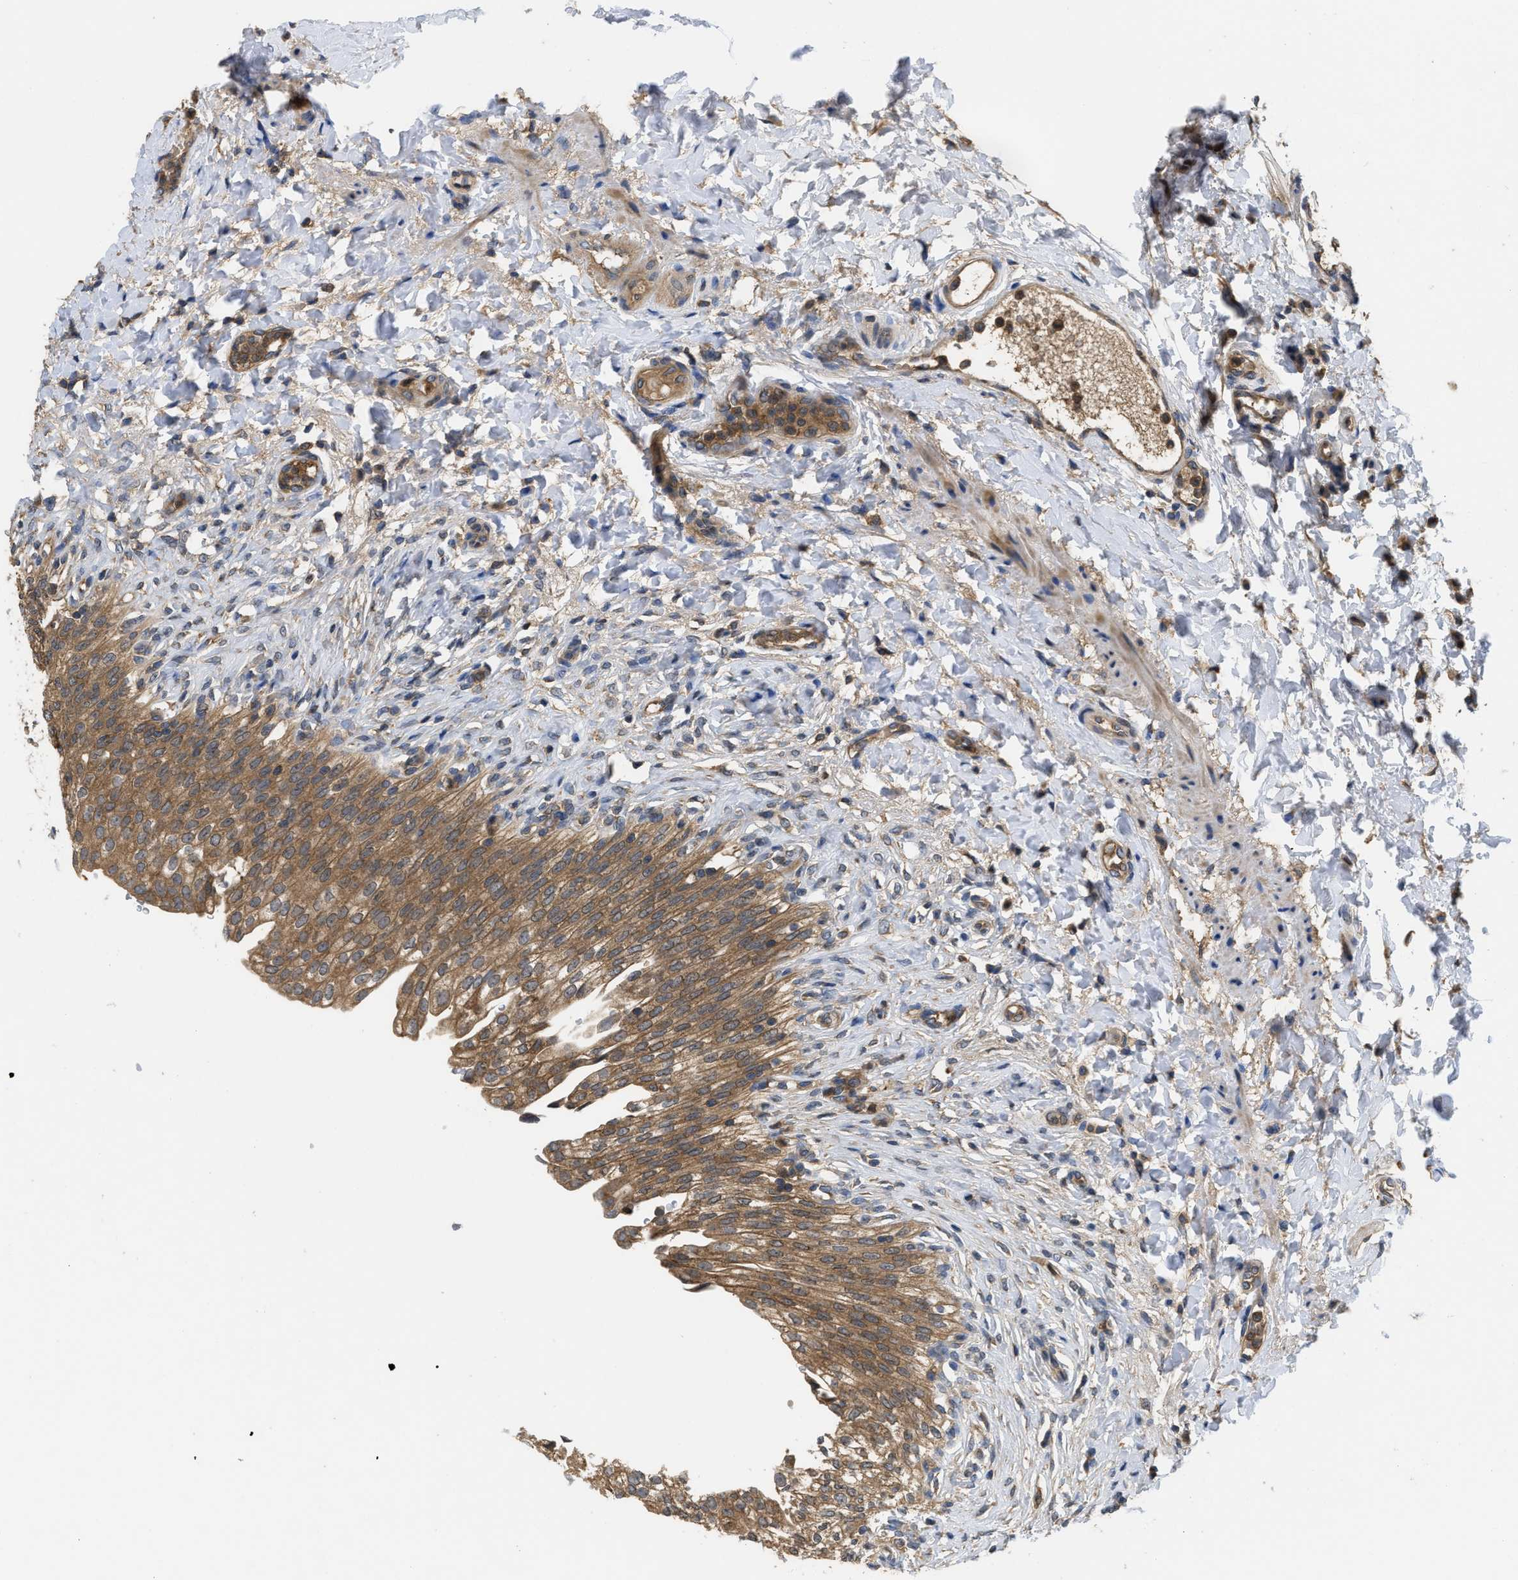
{"staining": {"intensity": "moderate", "quantity": ">75%", "location": "cytoplasmic/membranous"}, "tissue": "urinary bladder", "cell_type": "Urothelial cells", "image_type": "normal", "snomed": [{"axis": "morphology", "description": "Urothelial carcinoma, High grade"}, {"axis": "topography", "description": "Urinary bladder"}], "caption": "IHC photomicrograph of benign urinary bladder: urinary bladder stained using immunohistochemistry shows medium levels of moderate protein expression localized specifically in the cytoplasmic/membranous of urothelial cells, appearing as a cytoplasmic/membranous brown color.", "gene": "RNF216", "patient": {"sex": "male", "age": 46}}